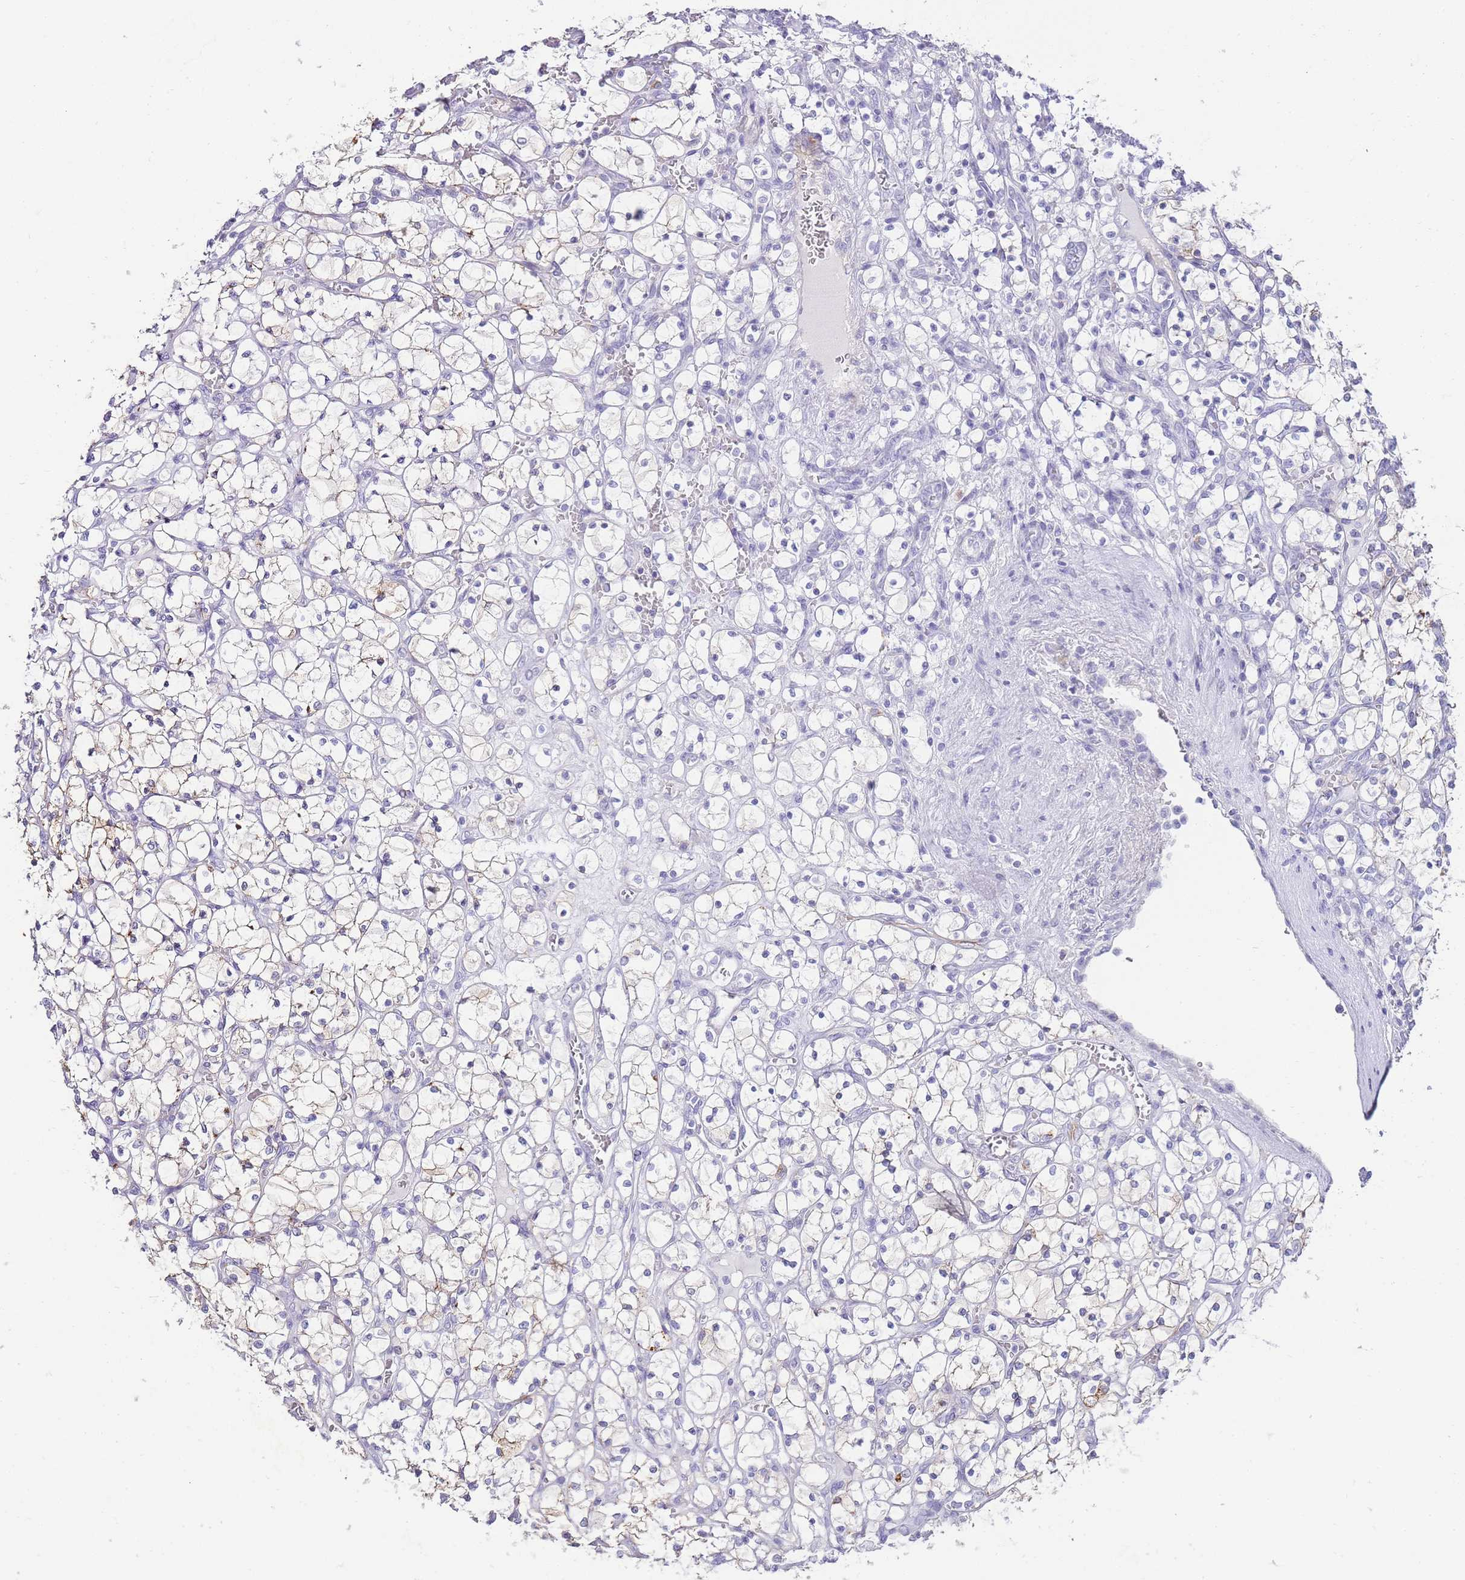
{"staining": {"intensity": "moderate", "quantity": "<25%", "location": "cytoplasmic/membranous"}, "tissue": "renal cancer", "cell_type": "Tumor cells", "image_type": "cancer", "snomed": [{"axis": "morphology", "description": "Adenocarcinoma, NOS"}, {"axis": "topography", "description": "Kidney"}], "caption": "Protein analysis of renal cancer (adenocarcinoma) tissue demonstrates moderate cytoplasmic/membranous expression in about <25% of tumor cells.", "gene": "DPP4", "patient": {"sex": "female", "age": 69}}